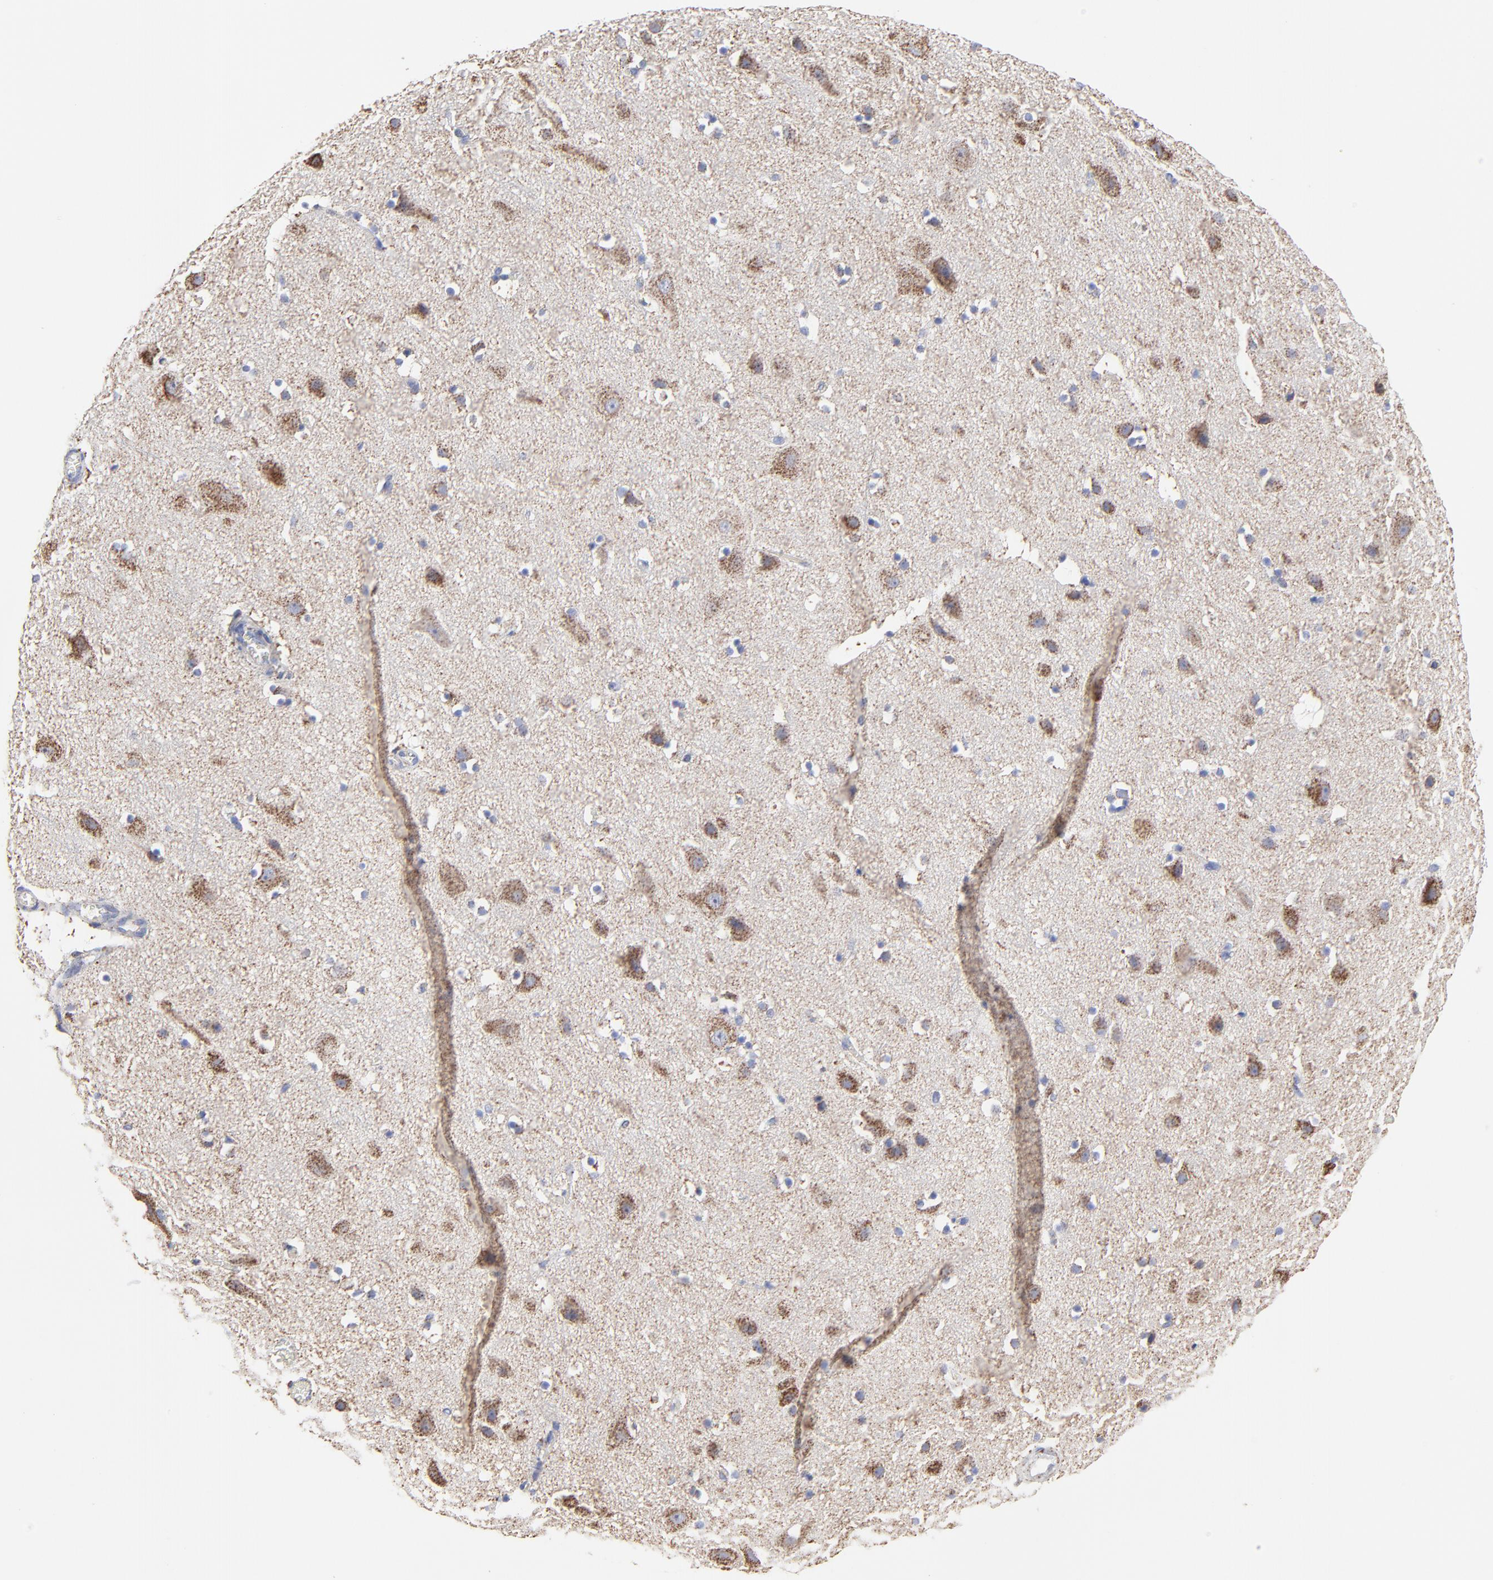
{"staining": {"intensity": "negative", "quantity": "none", "location": "none"}, "tissue": "cerebral cortex", "cell_type": "Endothelial cells", "image_type": "normal", "snomed": [{"axis": "morphology", "description": "Normal tissue, NOS"}, {"axis": "topography", "description": "Cerebral cortex"}], "caption": "A histopathology image of cerebral cortex stained for a protein displays no brown staining in endothelial cells. The staining was performed using DAB (3,3'-diaminobenzidine) to visualize the protein expression in brown, while the nuclei were stained in blue with hematoxylin (Magnification: 20x).", "gene": "PINK1", "patient": {"sex": "male", "age": 45}}